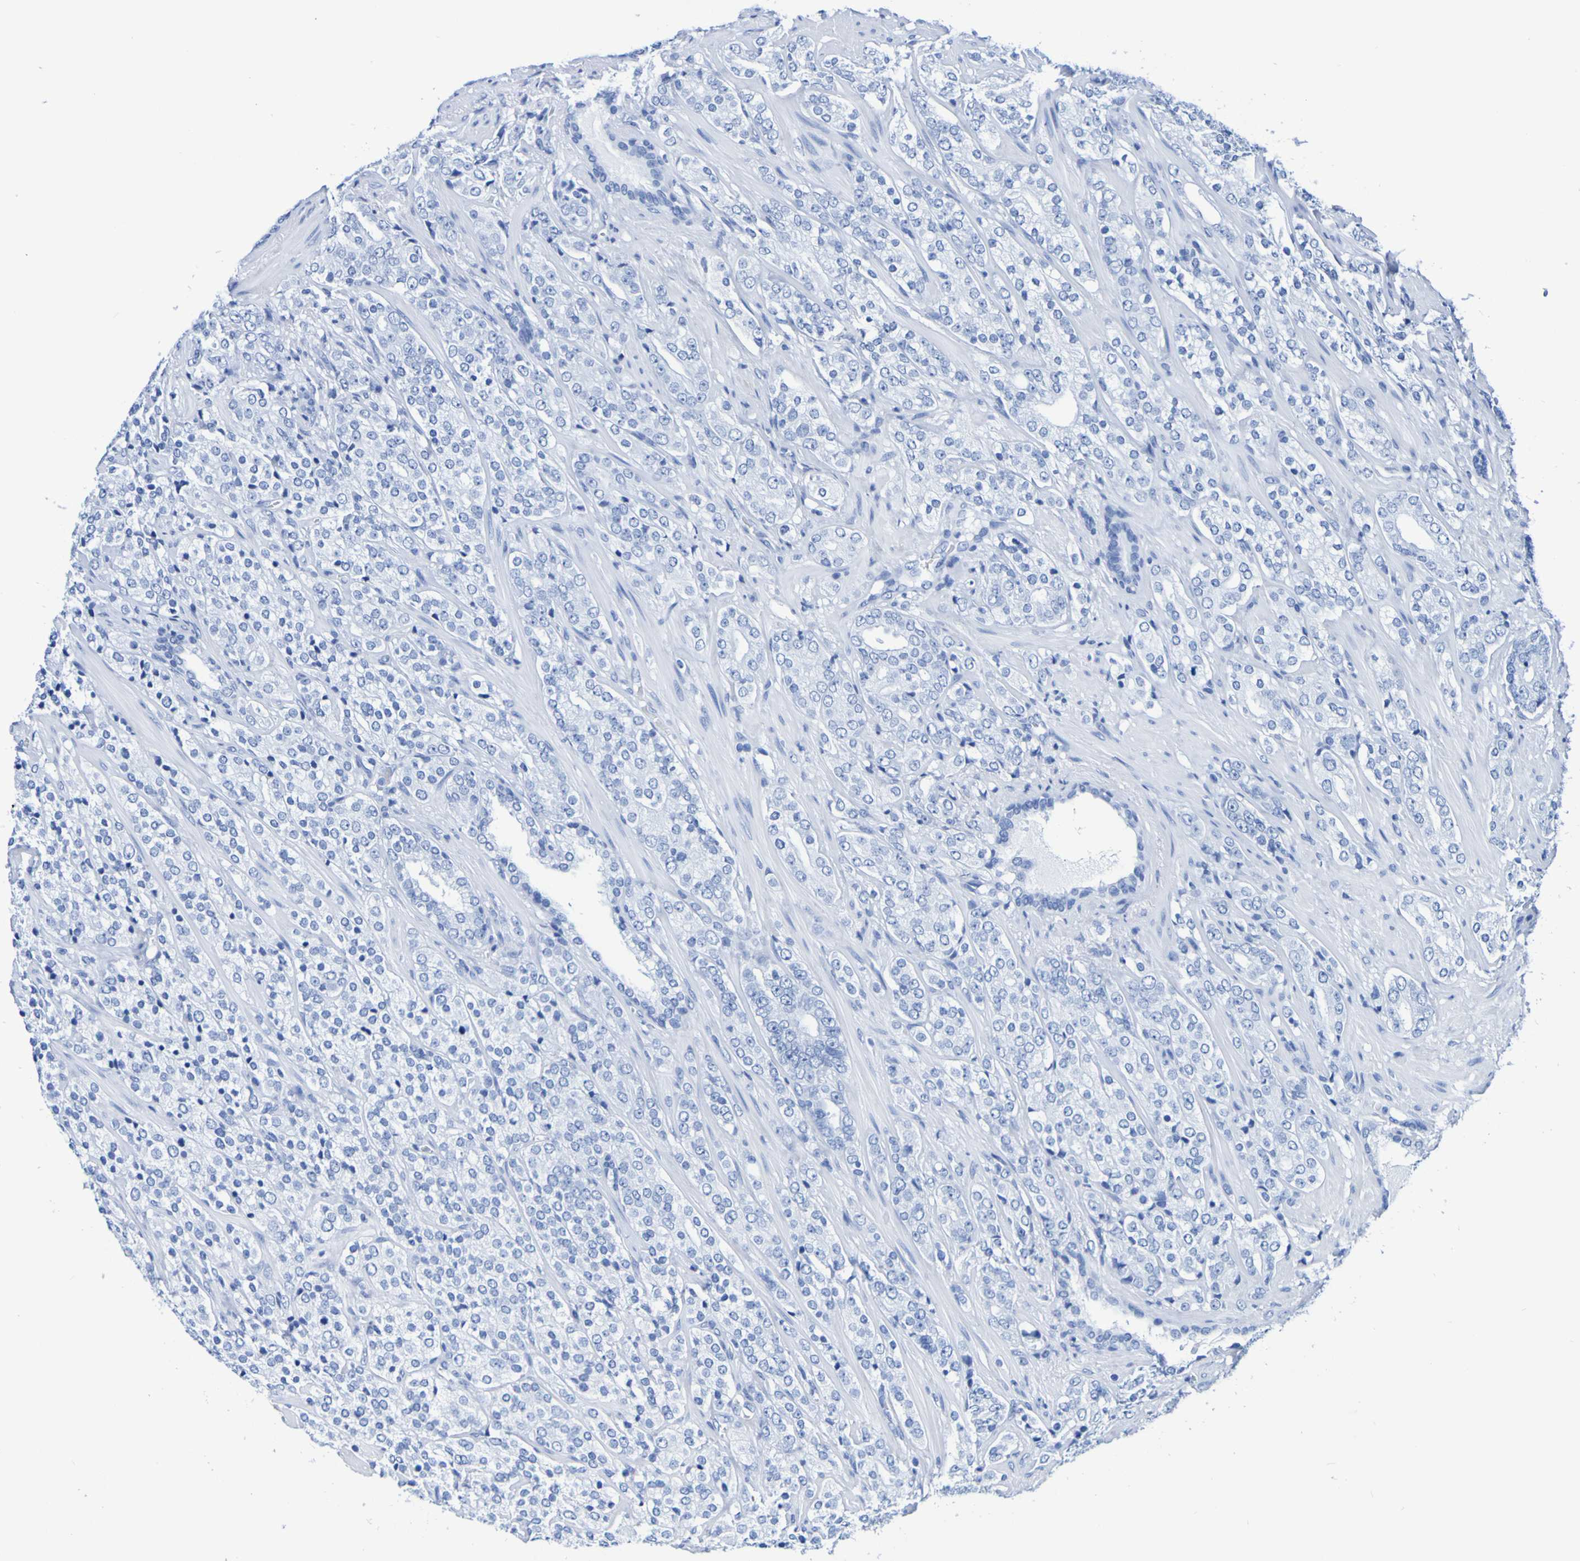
{"staining": {"intensity": "negative", "quantity": "none", "location": "none"}, "tissue": "prostate cancer", "cell_type": "Tumor cells", "image_type": "cancer", "snomed": [{"axis": "morphology", "description": "Adenocarcinoma, High grade"}, {"axis": "topography", "description": "Prostate"}], "caption": "DAB (3,3'-diaminobenzidine) immunohistochemical staining of human prostate cancer (high-grade adenocarcinoma) exhibits no significant staining in tumor cells.", "gene": "DPEP1", "patient": {"sex": "male", "age": 71}}